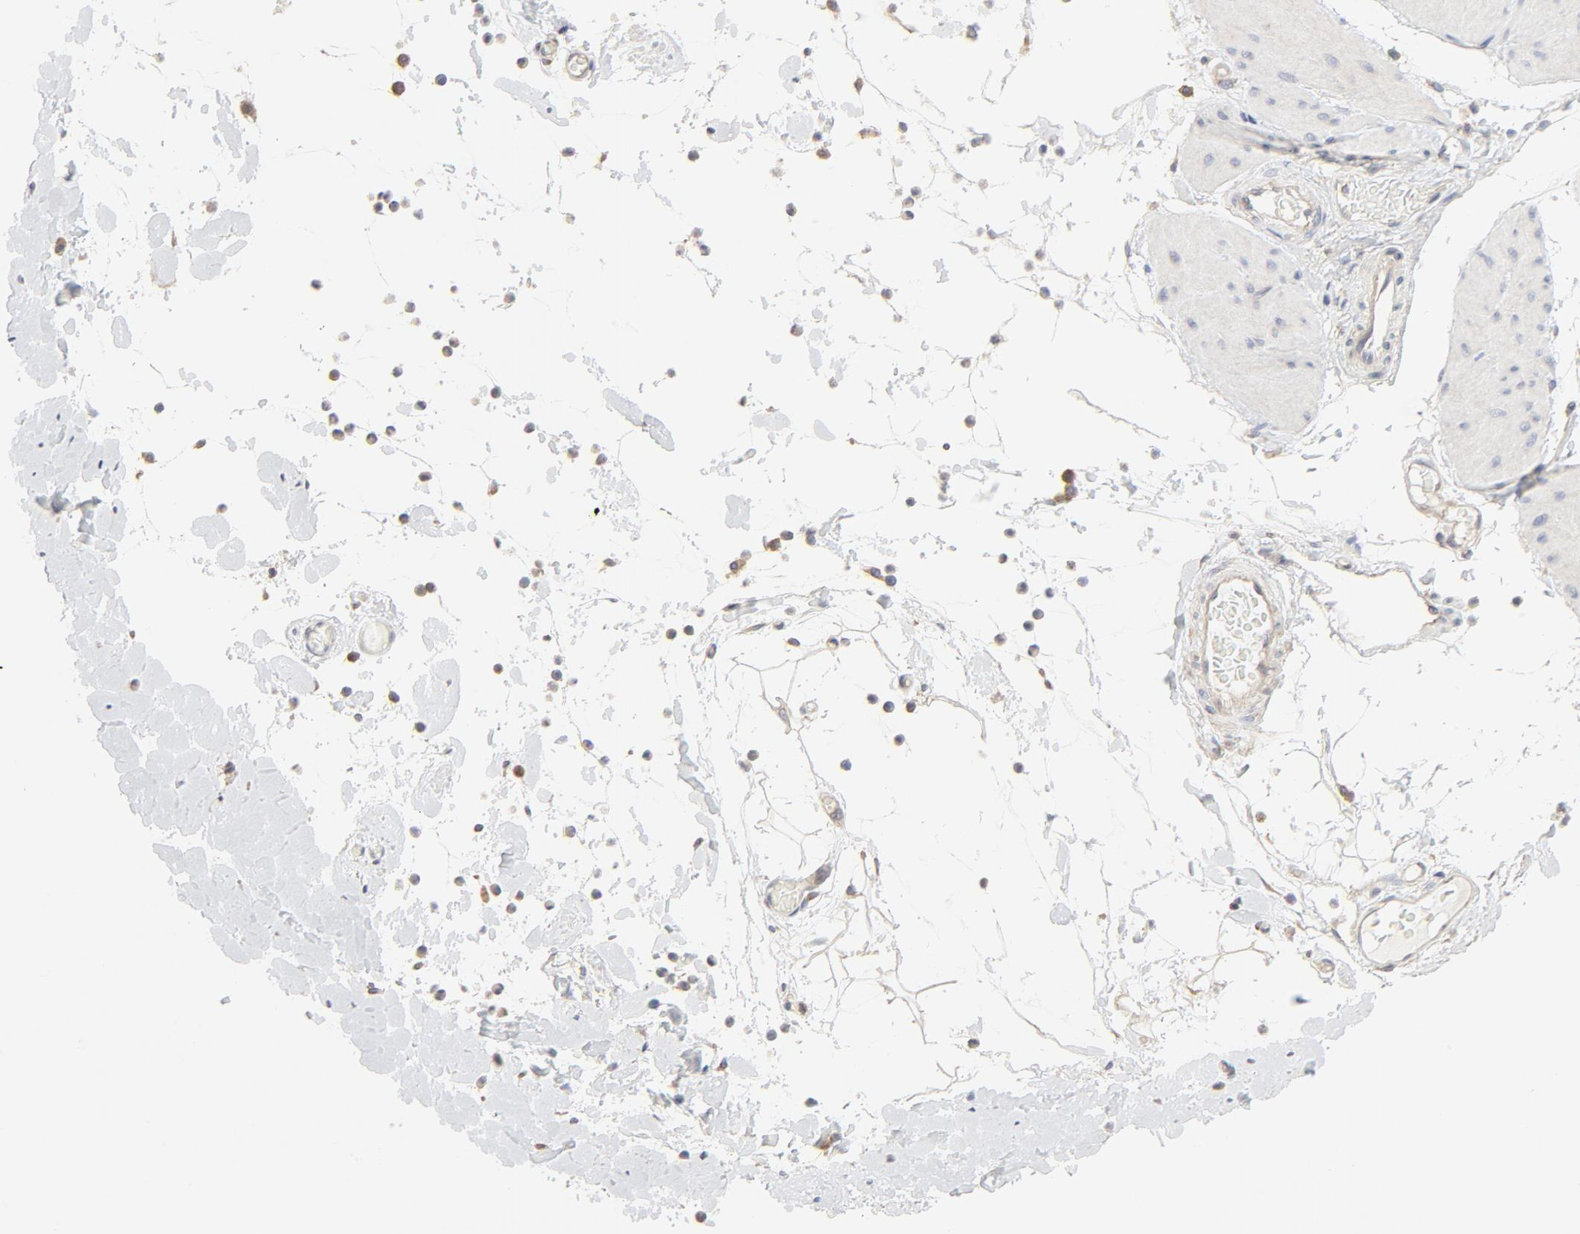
{"staining": {"intensity": "negative", "quantity": "none", "location": "none"}, "tissue": "smooth muscle", "cell_type": "Smooth muscle cells", "image_type": "normal", "snomed": [{"axis": "morphology", "description": "Normal tissue, NOS"}, {"axis": "topography", "description": "Smooth muscle"}, {"axis": "topography", "description": "Colon"}], "caption": "Immunohistochemistry histopathology image of unremarkable smooth muscle: human smooth muscle stained with DAB exhibits no significant protein staining in smooth muscle cells. (Brightfield microscopy of DAB (3,3'-diaminobenzidine) immunohistochemistry (IHC) at high magnification).", "gene": "RABEP1", "patient": {"sex": "male", "age": 67}}